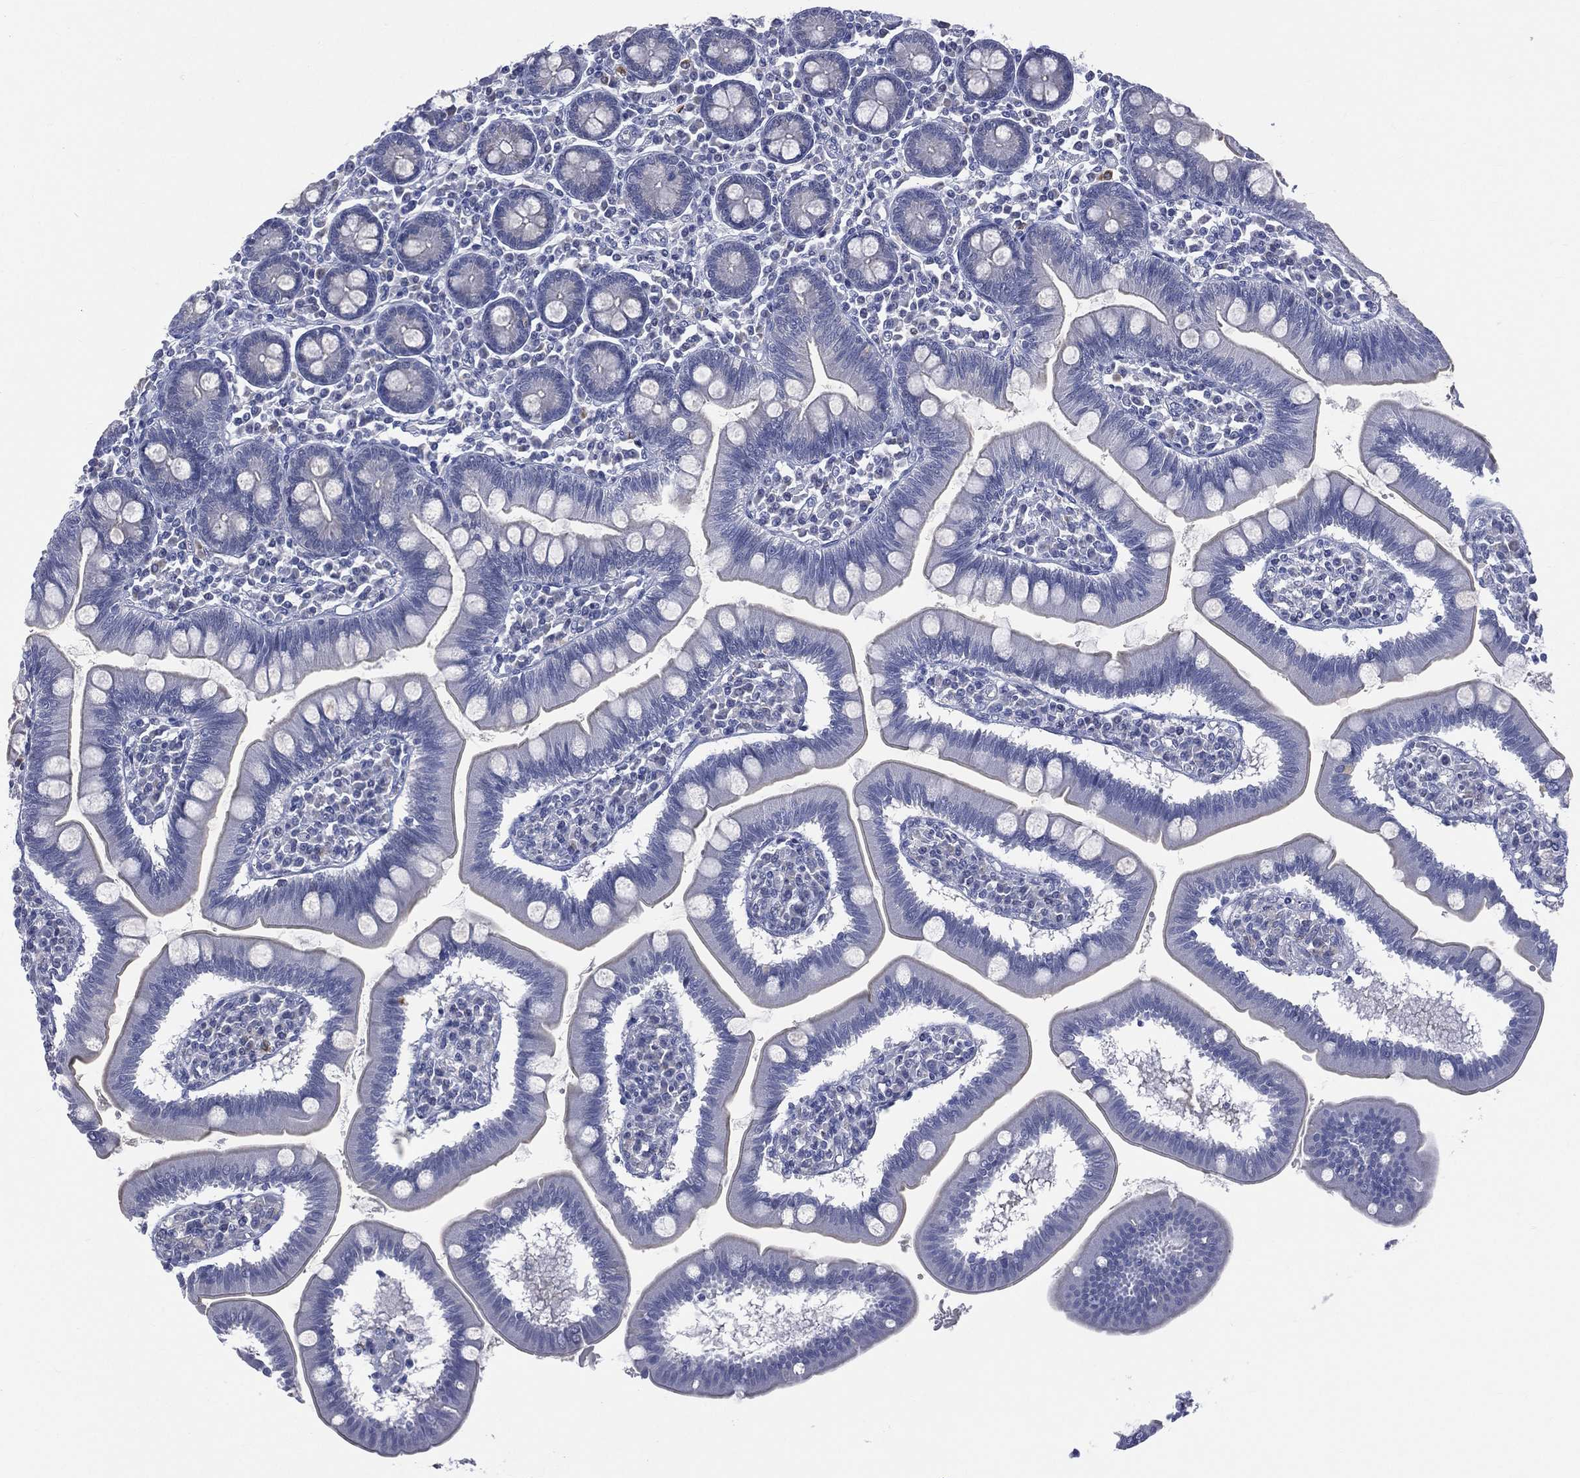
{"staining": {"intensity": "negative", "quantity": "none", "location": "none"}, "tissue": "small intestine", "cell_type": "Glandular cells", "image_type": "normal", "snomed": [{"axis": "morphology", "description": "Normal tissue, NOS"}, {"axis": "topography", "description": "Small intestine"}], "caption": "Protein analysis of normal small intestine exhibits no significant staining in glandular cells. Nuclei are stained in blue.", "gene": "AKAP3", "patient": {"sex": "male", "age": 88}}